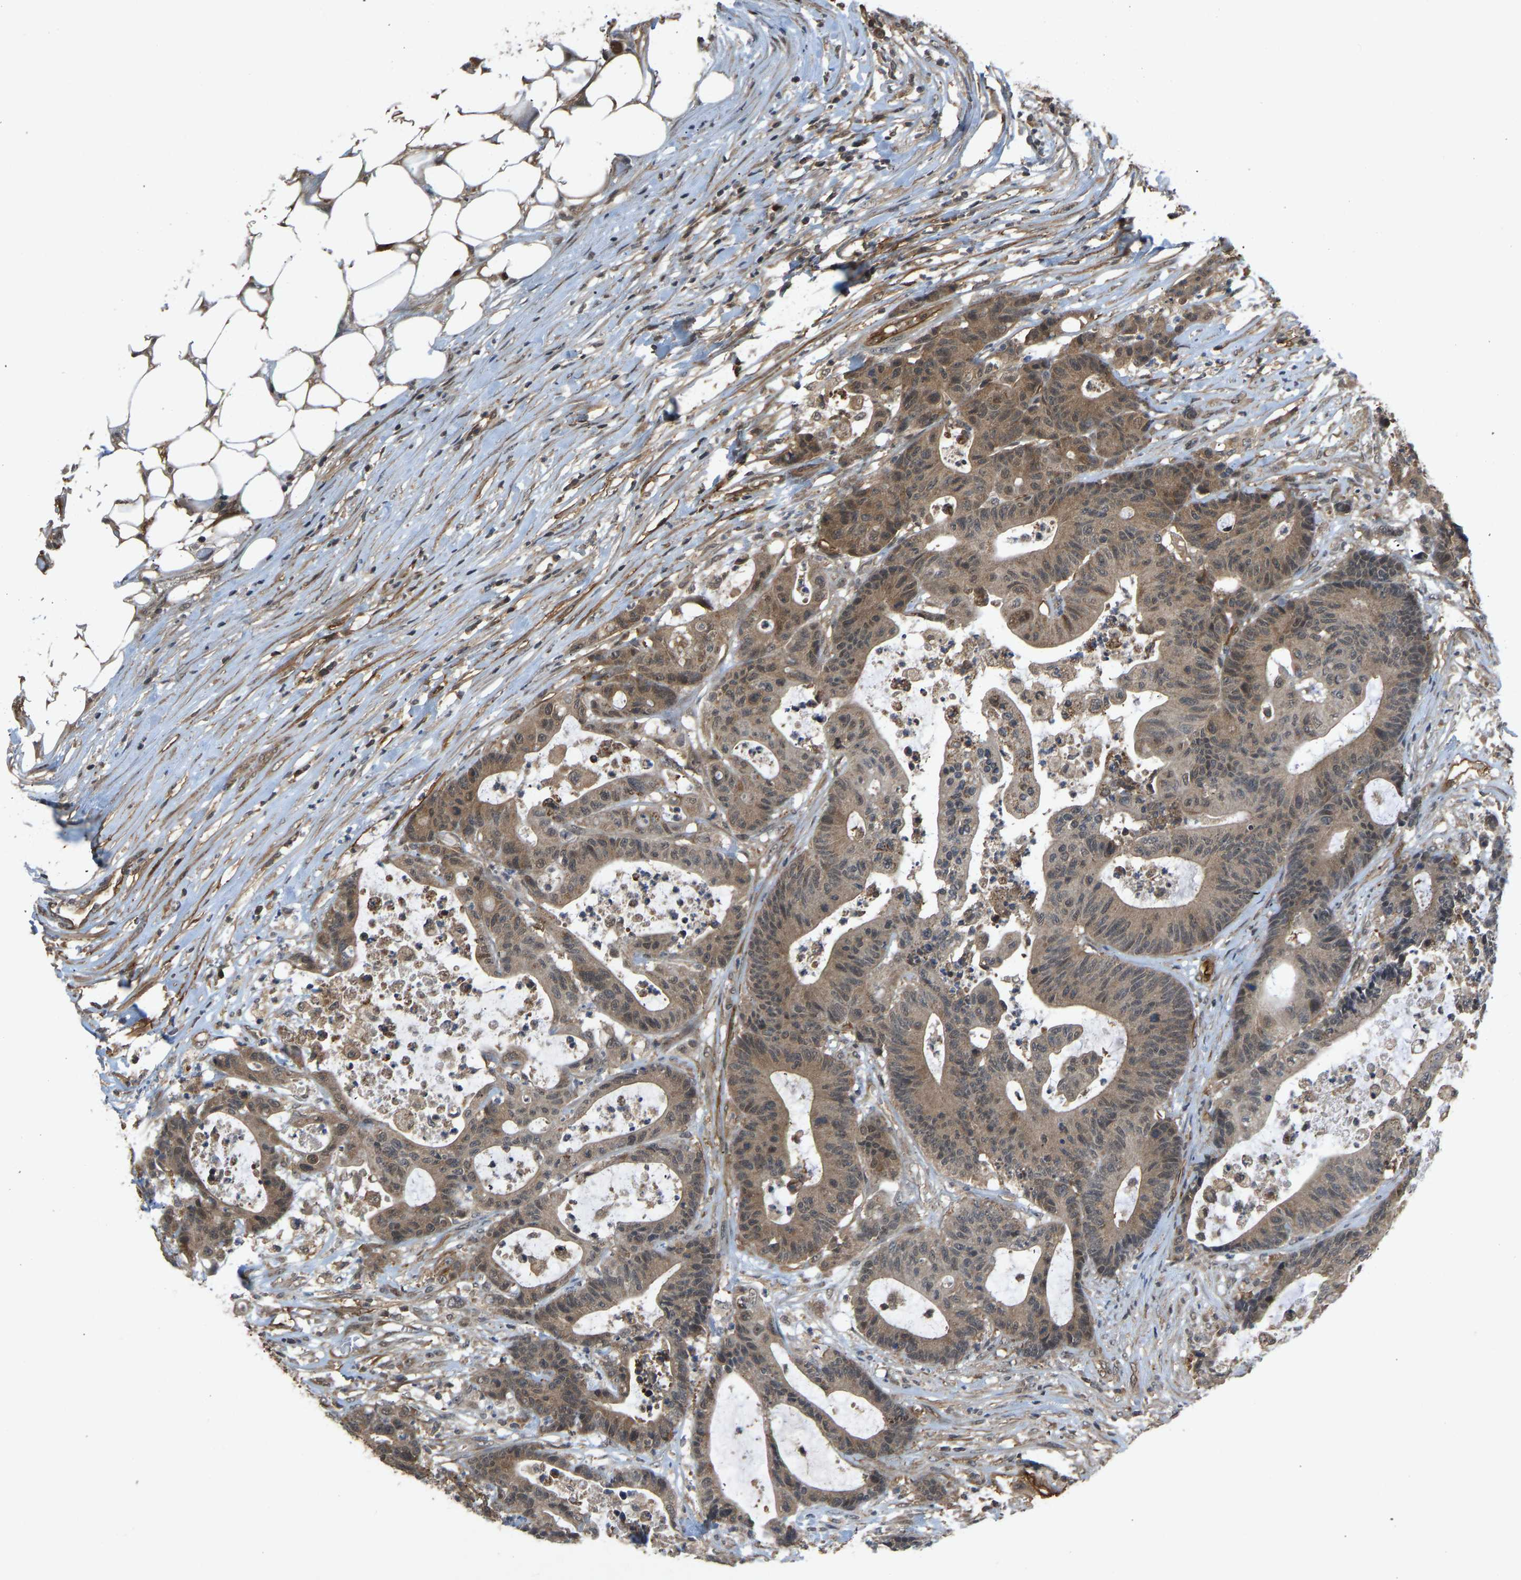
{"staining": {"intensity": "moderate", "quantity": ">75%", "location": "cytoplasmic/membranous"}, "tissue": "colorectal cancer", "cell_type": "Tumor cells", "image_type": "cancer", "snomed": [{"axis": "morphology", "description": "Adenocarcinoma, NOS"}, {"axis": "topography", "description": "Colon"}], "caption": "Protein expression analysis of colorectal cancer exhibits moderate cytoplasmic/membranous positivity in about >75% of tumor cells.", "gene": "CCT8", "patient": {"sex": "female", "age": 84}}